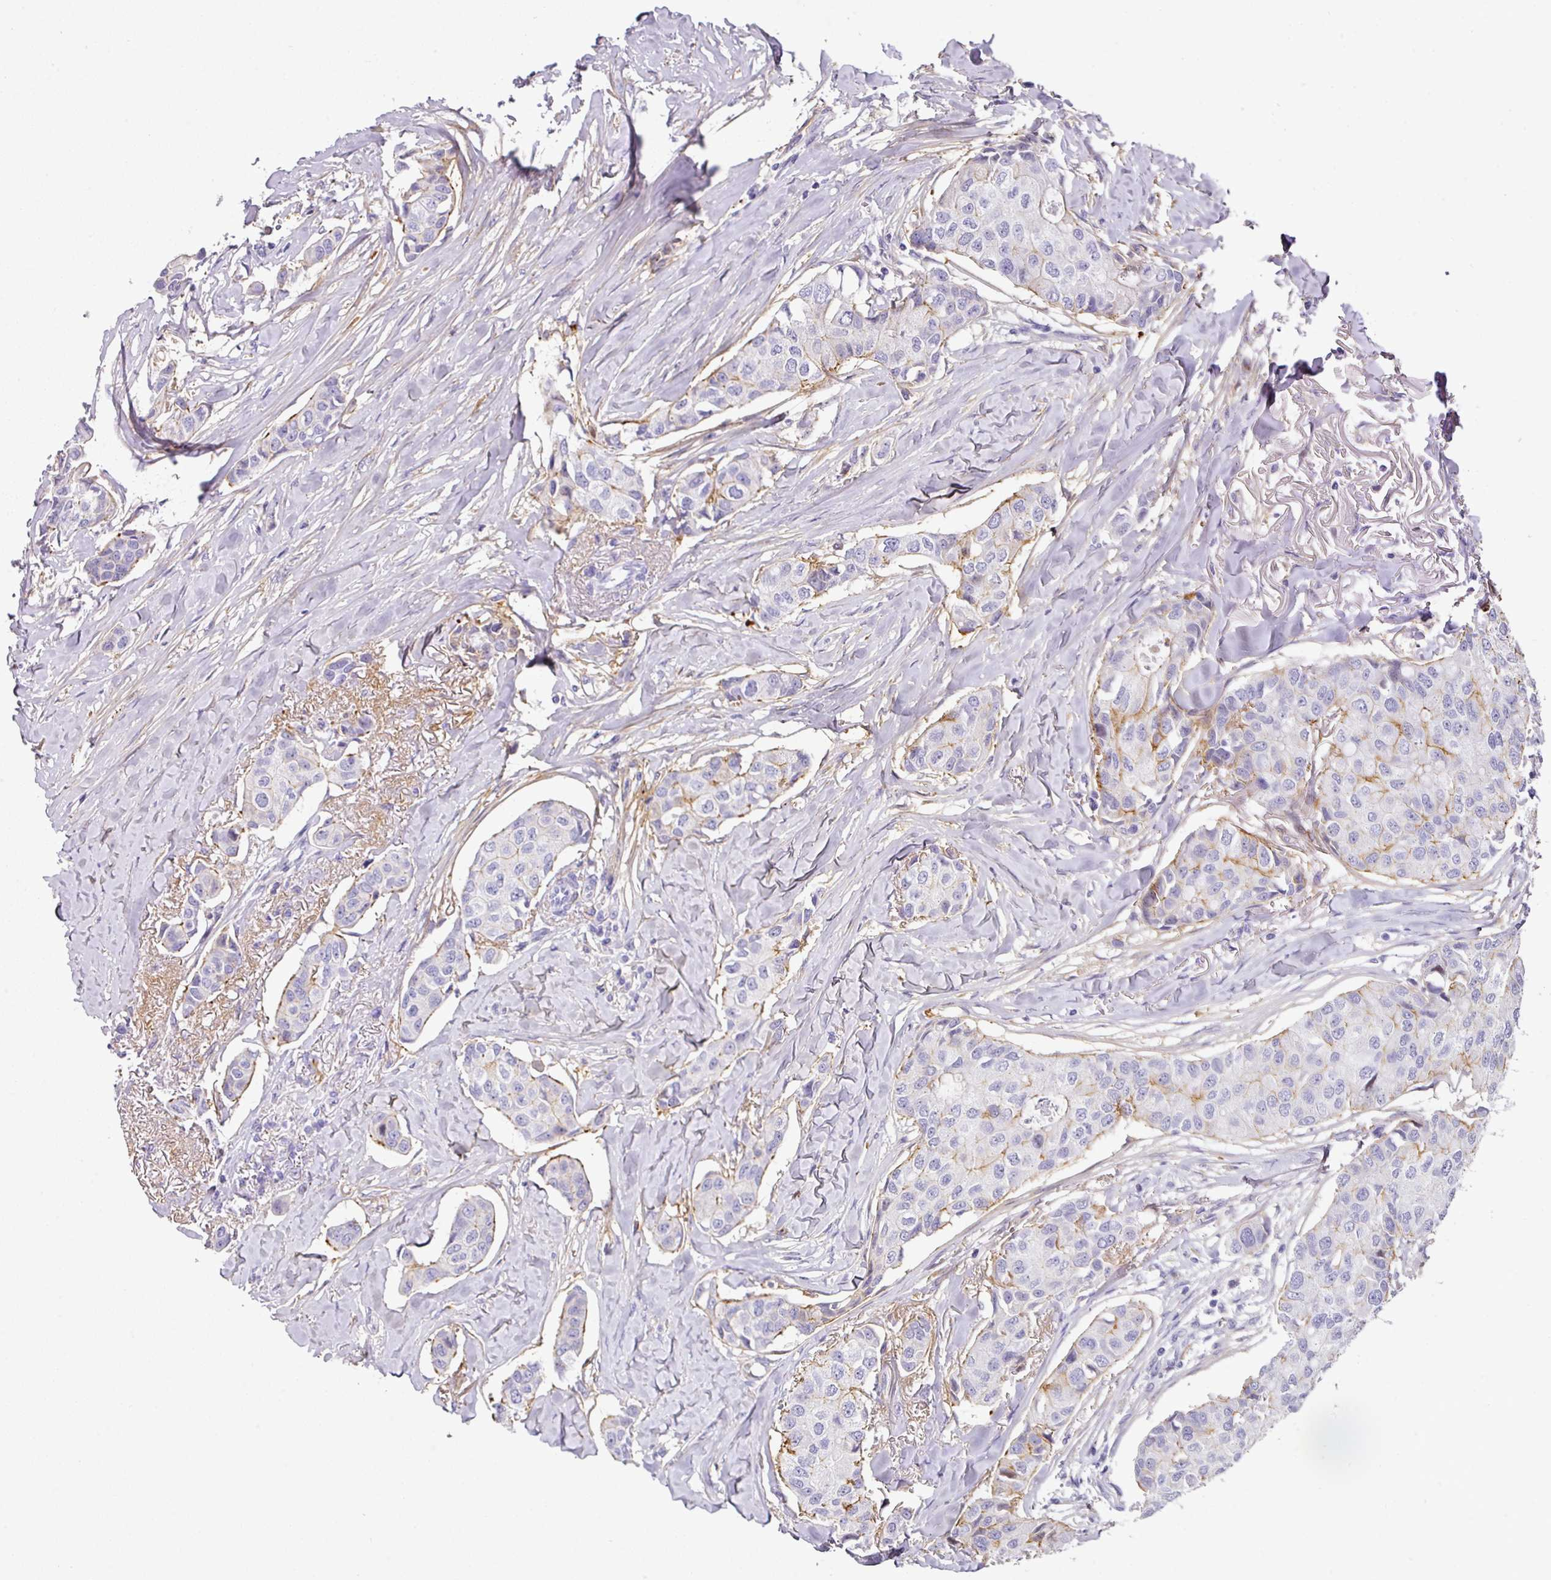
{"staining": {"intensity": "weak", "quantity": "<25%", "location": "cytoplasmic/membranous"}, "tissue": "breast cancer", "cell_type": "Tumor cells", "image_type": "cancer", "snomed": [{"axis": "morphology", "description": "Duct carcinoma"}, {"axis": "topography", "description": "Breast"}], "caption": "There is no significant staining in tumor cells of intraductal carcinoma (breast).", "gene": "ANKRD29", "patient": {"sex": "female", "age": 80}}